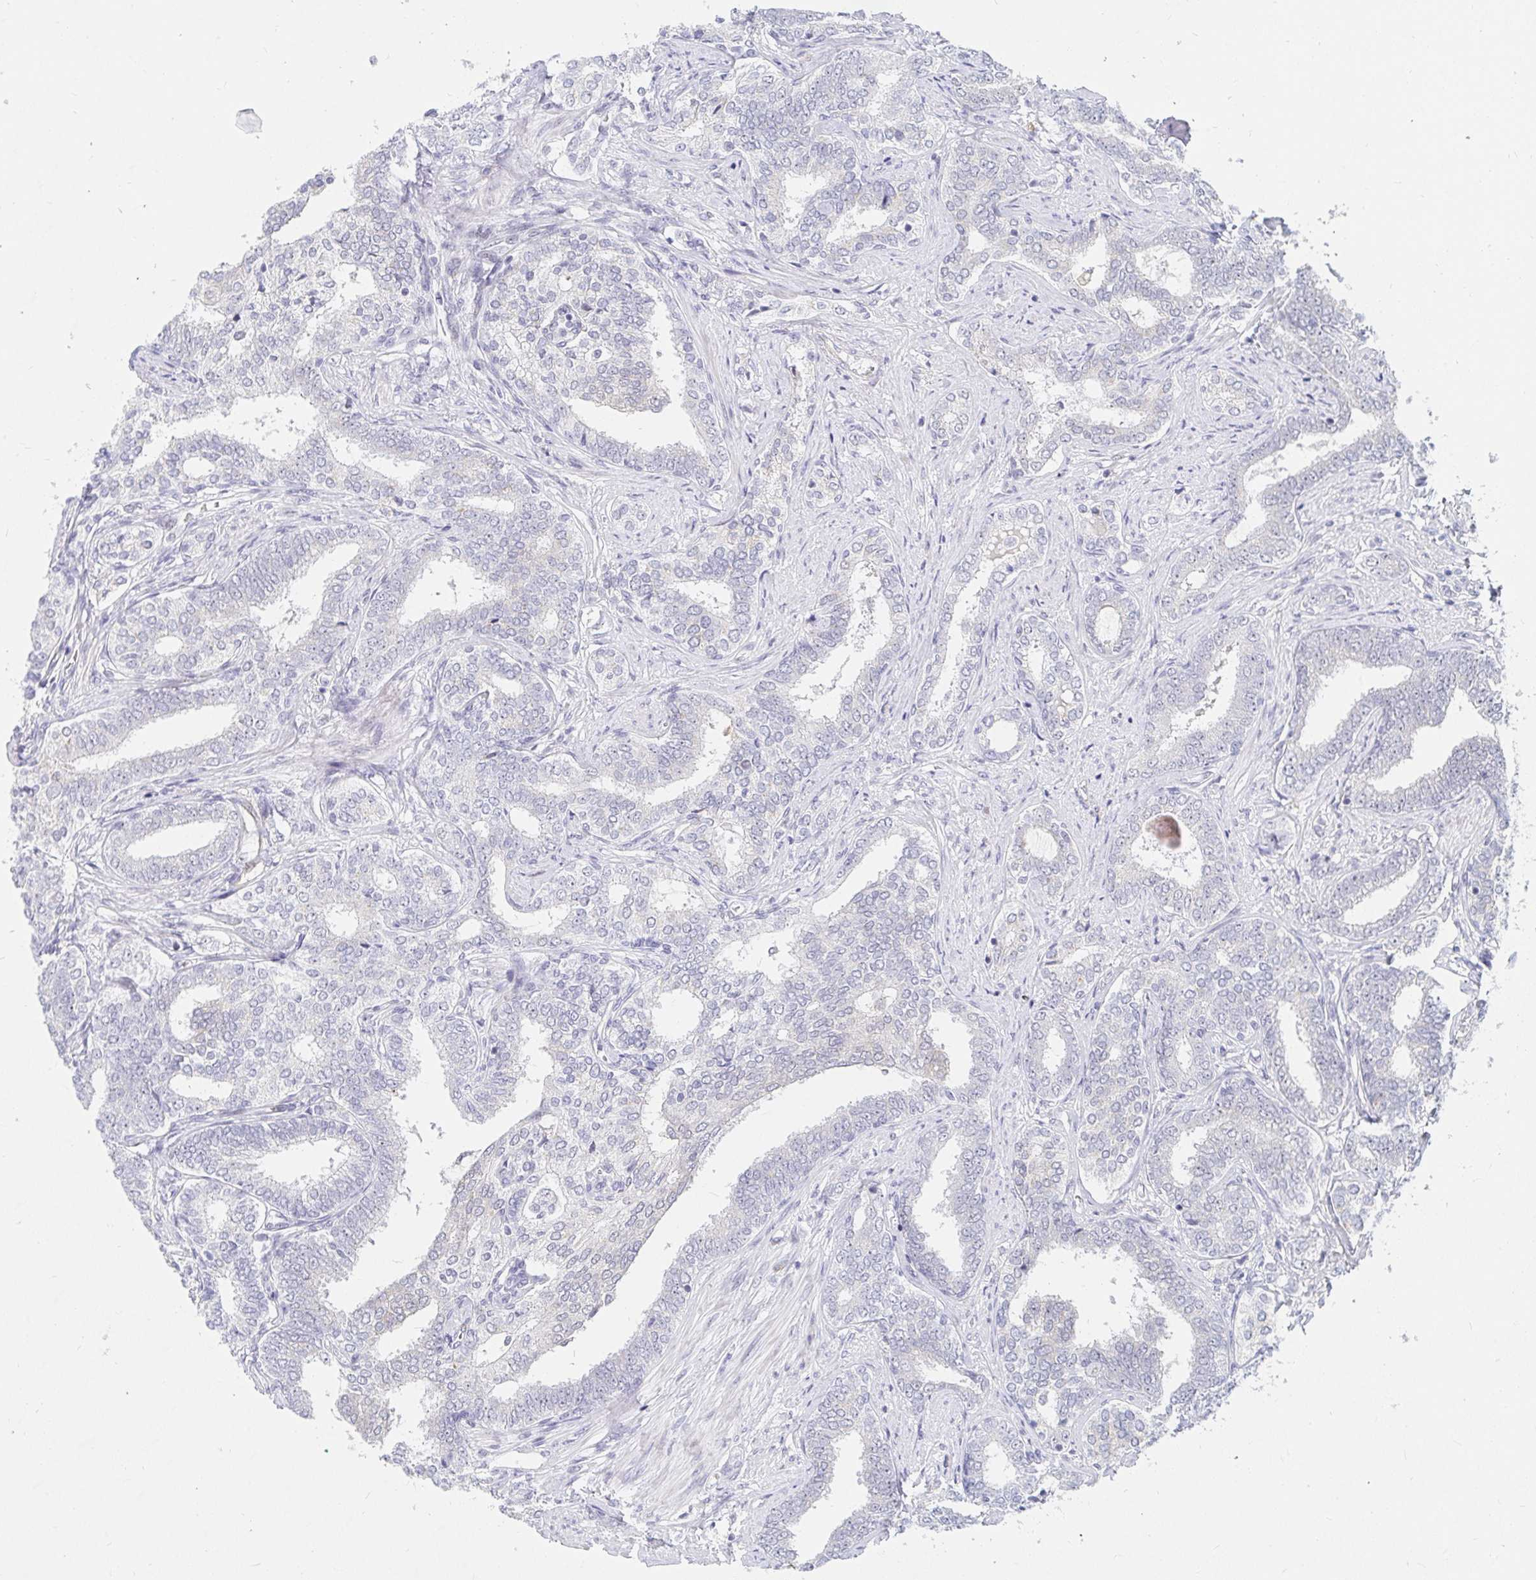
{"staining": {"intensity": "negative", "quantity": "none", "location": "none"}, "tissue": "prostate cancer", "cell_type": "Tumor cells", "image_type": "cancer", "snomed": [{"axis": "morphology", "description": "Adenocarcinoma, High grade"}, {"axis": "topography", "description": "Prostate"}], "caption": "IHC image of neoplastic tissue: human prostate cancer stained with DAB (3,3'-diaminobenzidine) displays no significant protein expression in tumor cells. Brightfield microscopy of immunohistochemistry (IHC) stained with DAB (brown) and hematoxylin (blue), captured at high magnification.", "gene": "COL28A1", "patient": {"sex": "male", "age": 72}}